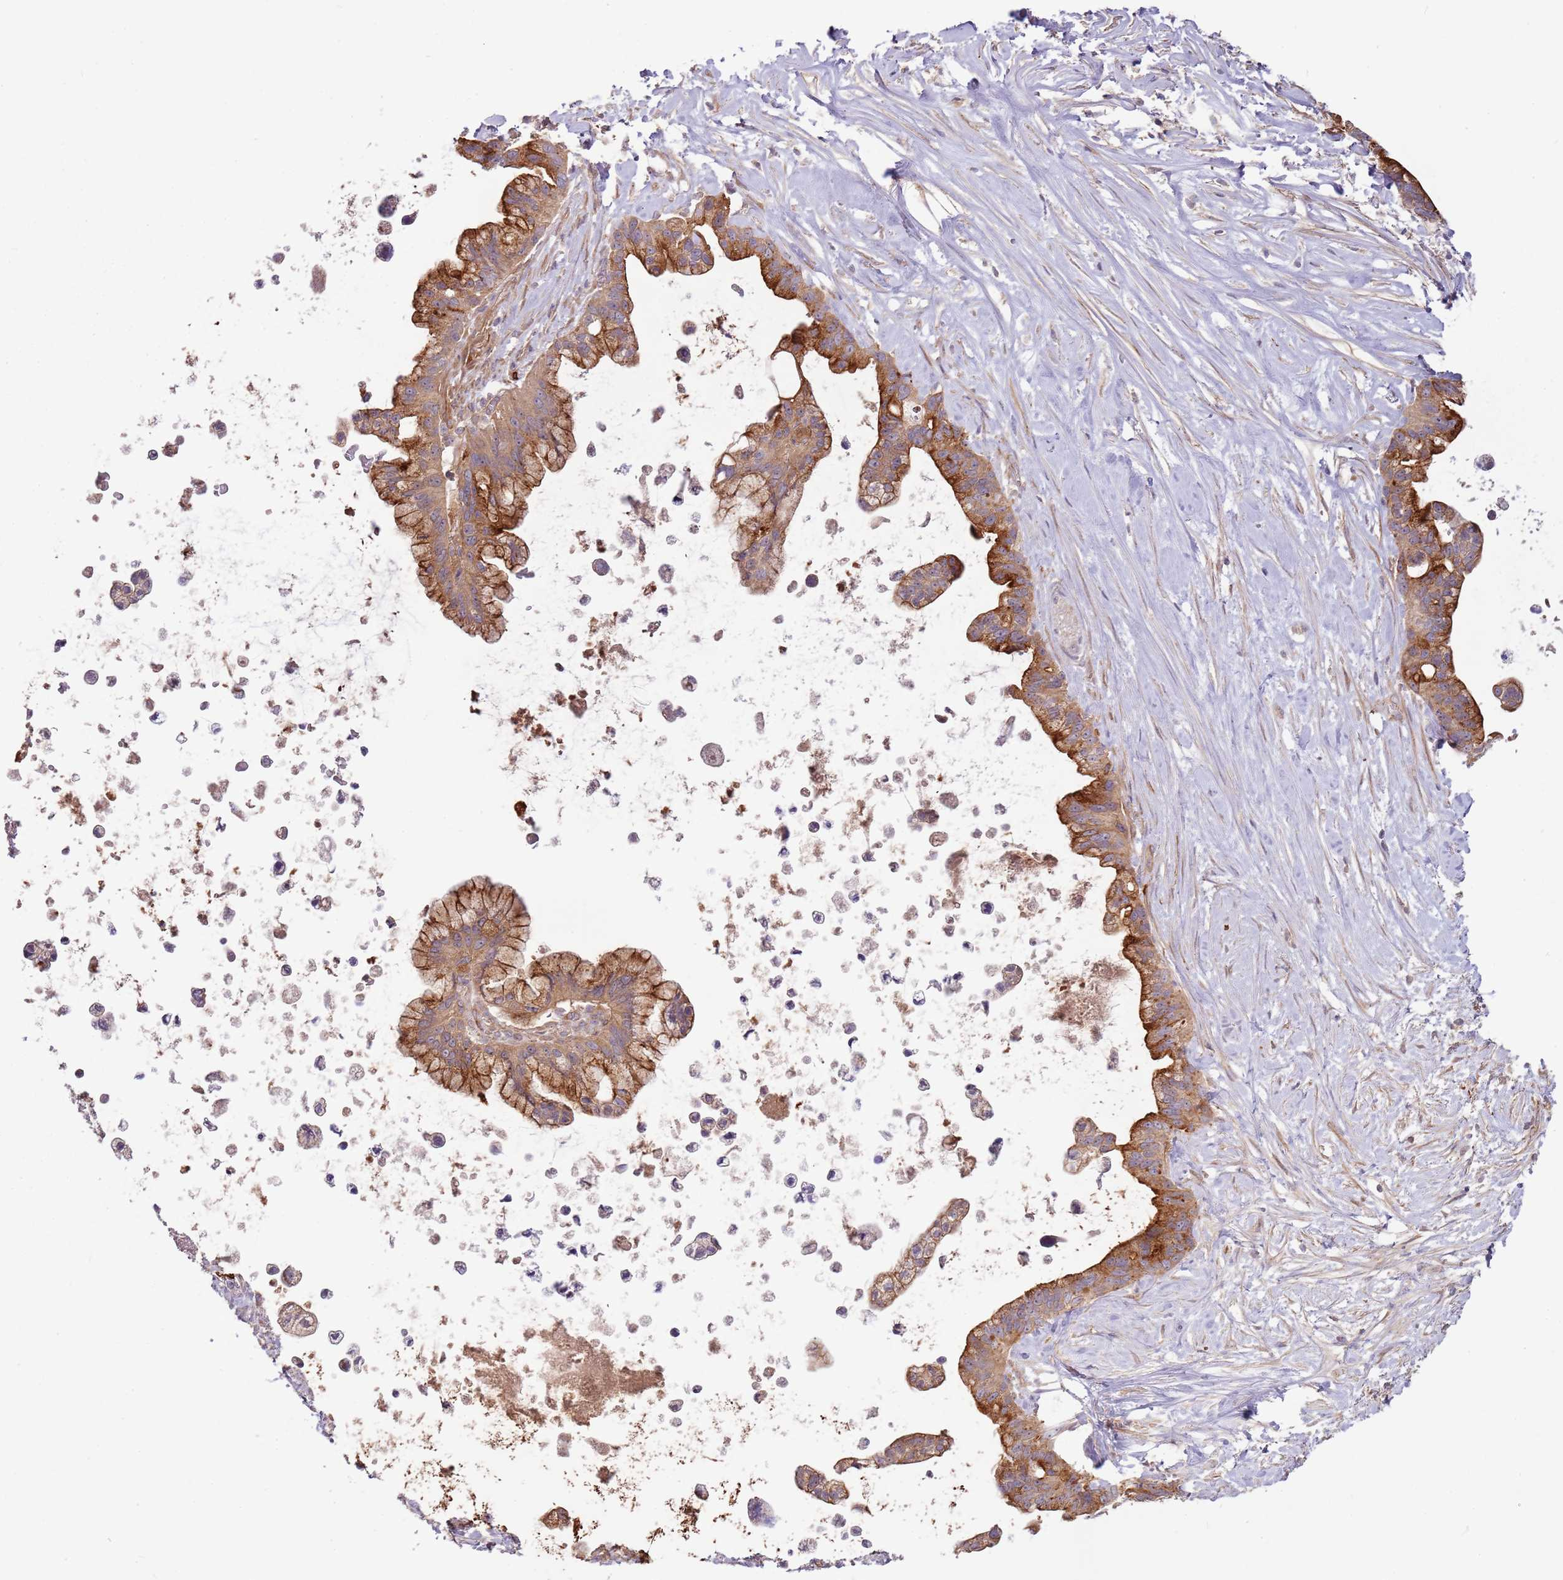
{"staining": {"intensity": "strong", "quantity": ">75%", "location": "cytoplasmic/membranous"}, "tissue": "pancreatic cancer", "cell_type": "Tumor cells", "image_type": "cancer", "snomed": [{"axis": "morphology", "description": "Adenocarcinoma, NOS"}, {"axis": "topography", "description": "Pancreas"}], "caption": "Adenocarcinoma (pancreatic) stained with DAB IHC shows high levels of strong cytoplasmic/membranous positivity in approximately >75% of tumor cells.", "gene": "RNF128", "patient": {"sex": "female", "age": 83}}